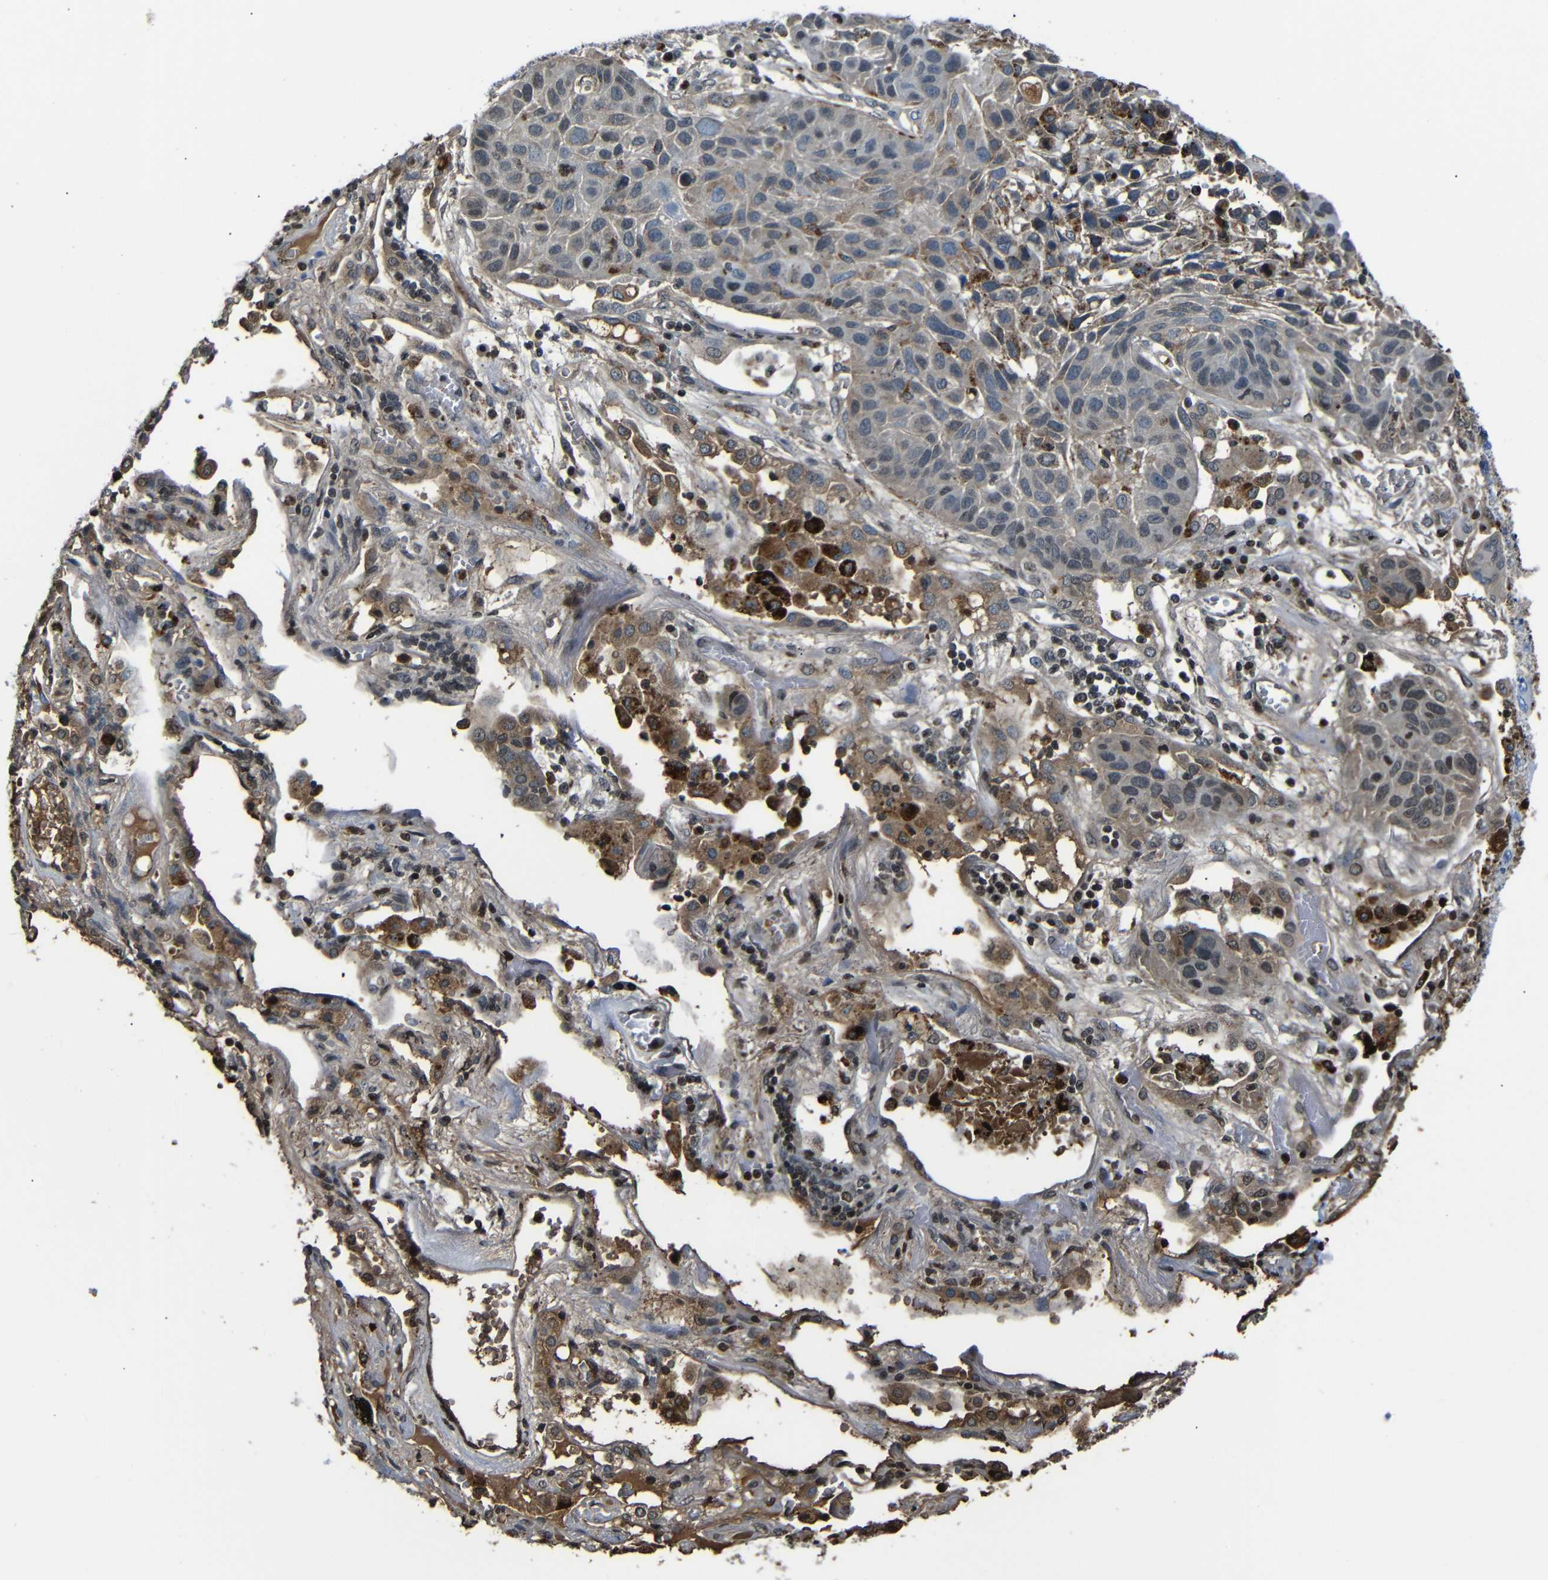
{"staining": {"intensity": "negative", "quantity": "none", "location": "none"}, "tissue": "lung cancer", "cell_type": "Tumor cells", "image_type": "cancer", "snomed": [{"axis": "morphology", "description": "Squamous cell carcinoma, NOS"}, {"axis": "topography", "description": "Lung"}], "caption": "Immunohistochemistry of human lung squamous cell carcinoma exhibits no positivity in tumor cells.", "gene": "SERPINA1", "patient": {"sex": "male", "age": 57}}